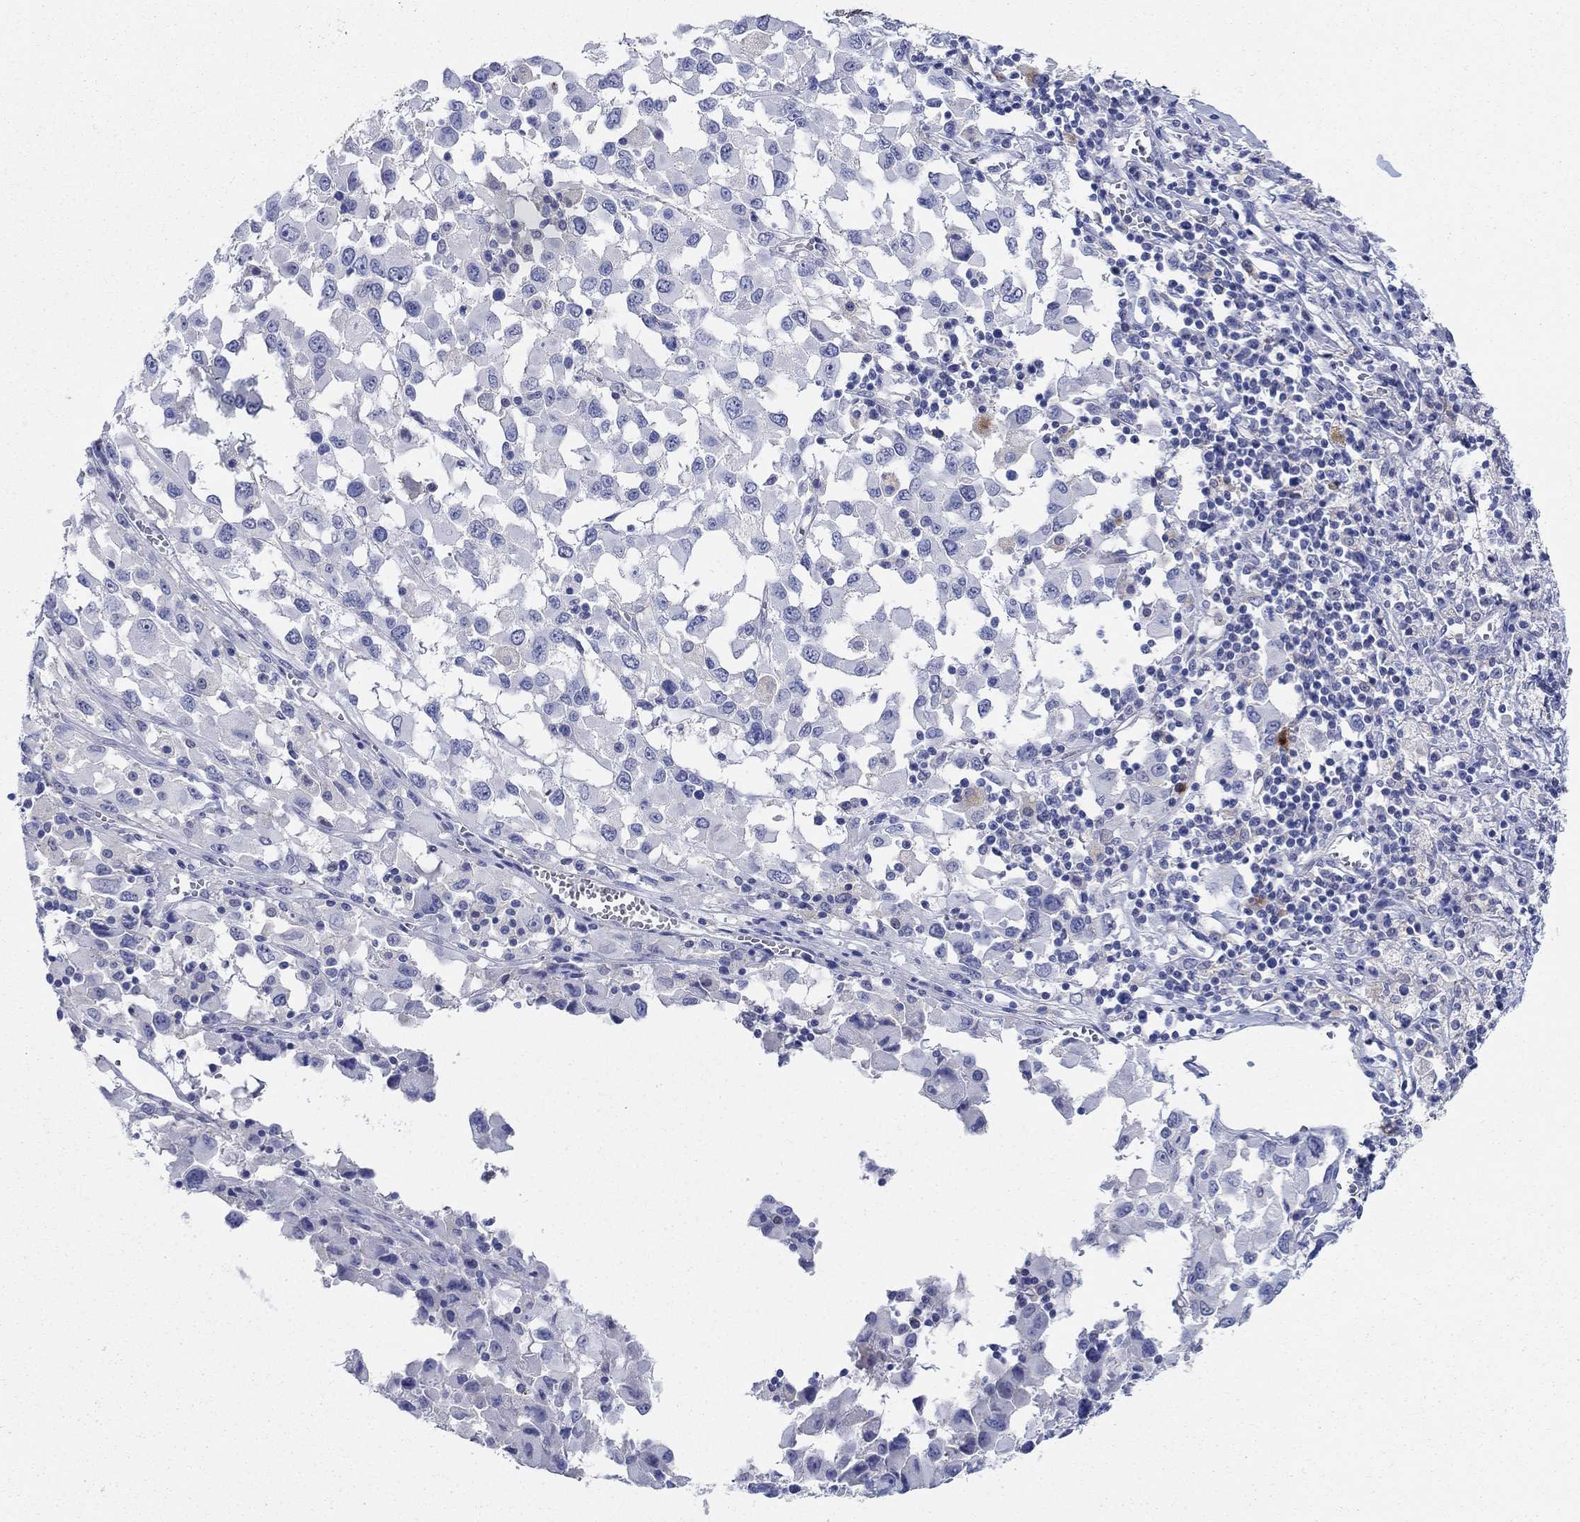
{"staining": {"intensity": "negative", "quantity": "none", "location": "none"}, "tissue": "melanoma", "cell_type": "Tumor cells", "image_type": "cancer", "snomed": [{"axis": "morphology", "description": "Malignant melanoma, Metastatic site"}, {"axis": "topography", "description": "Lymph node"}], "caption": "Tumor cells are negative for brown protein staining in melanoma.", "gene": "RAP1GAP", "patient": {"sex": "male", "age": 50}}